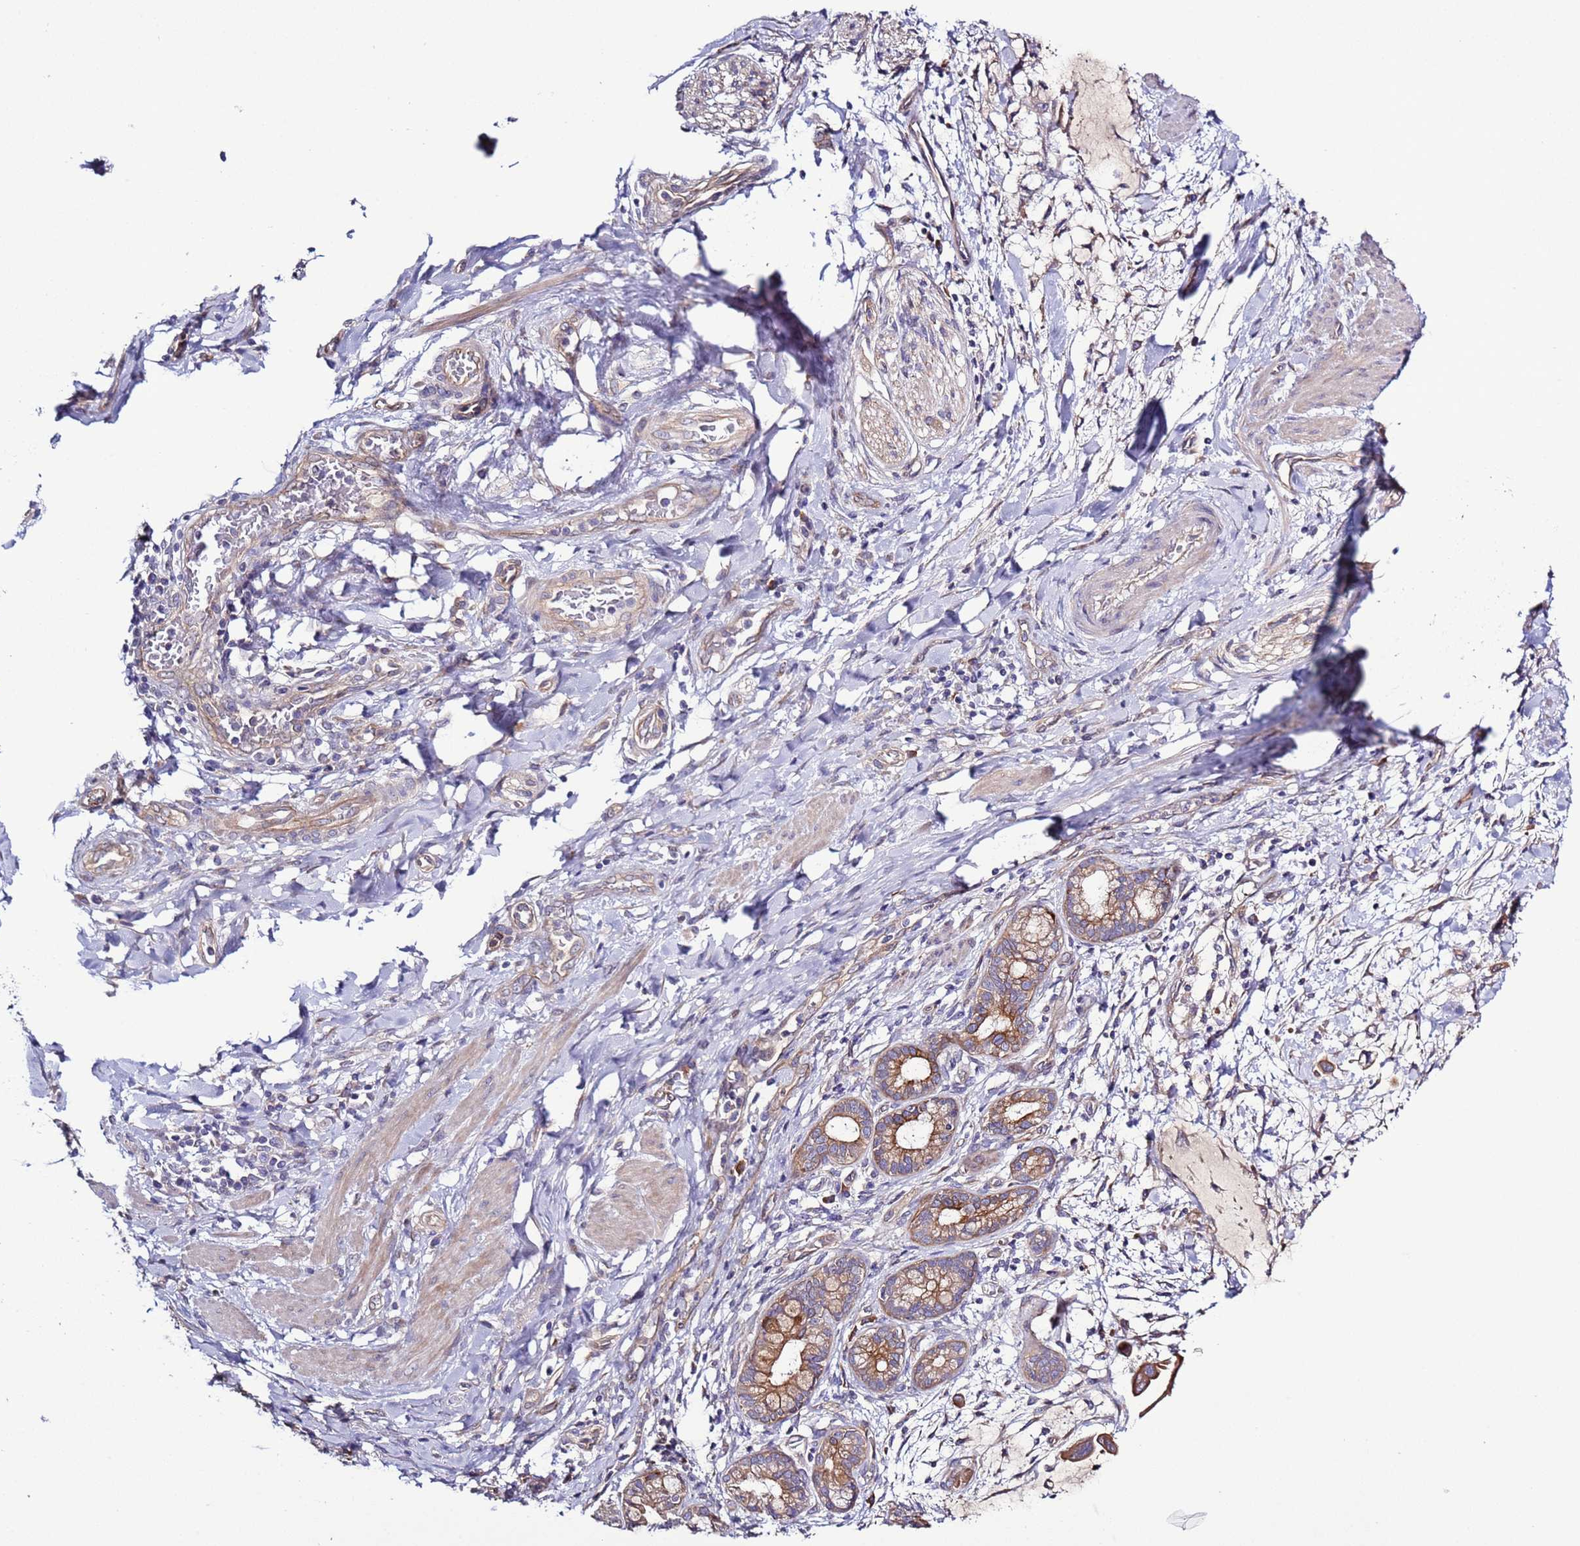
{"staining": {"intensity": "moderate", "quantity": ">75%", "location": "cytoplasmic/membranous"}, "tissue": "pancreatic cancer", "cell_type": "Tumor cells", "image_type": "cancer", "snomed": [{"axis": "morphology", "description": "Adenocarcinoma, NOS"}, {"axis": "topography", "description": "Pancreas"}], "caption": "This photomicrograph shows immunohistochemistry (IHC) staining of pancreatic adenocarcinoma, with medium moderate cytoplasmic/membranous positivity in about >75% of tumor cells.", "gene": "SPCS1", "patient": {"sex": "male", "age": 48}}